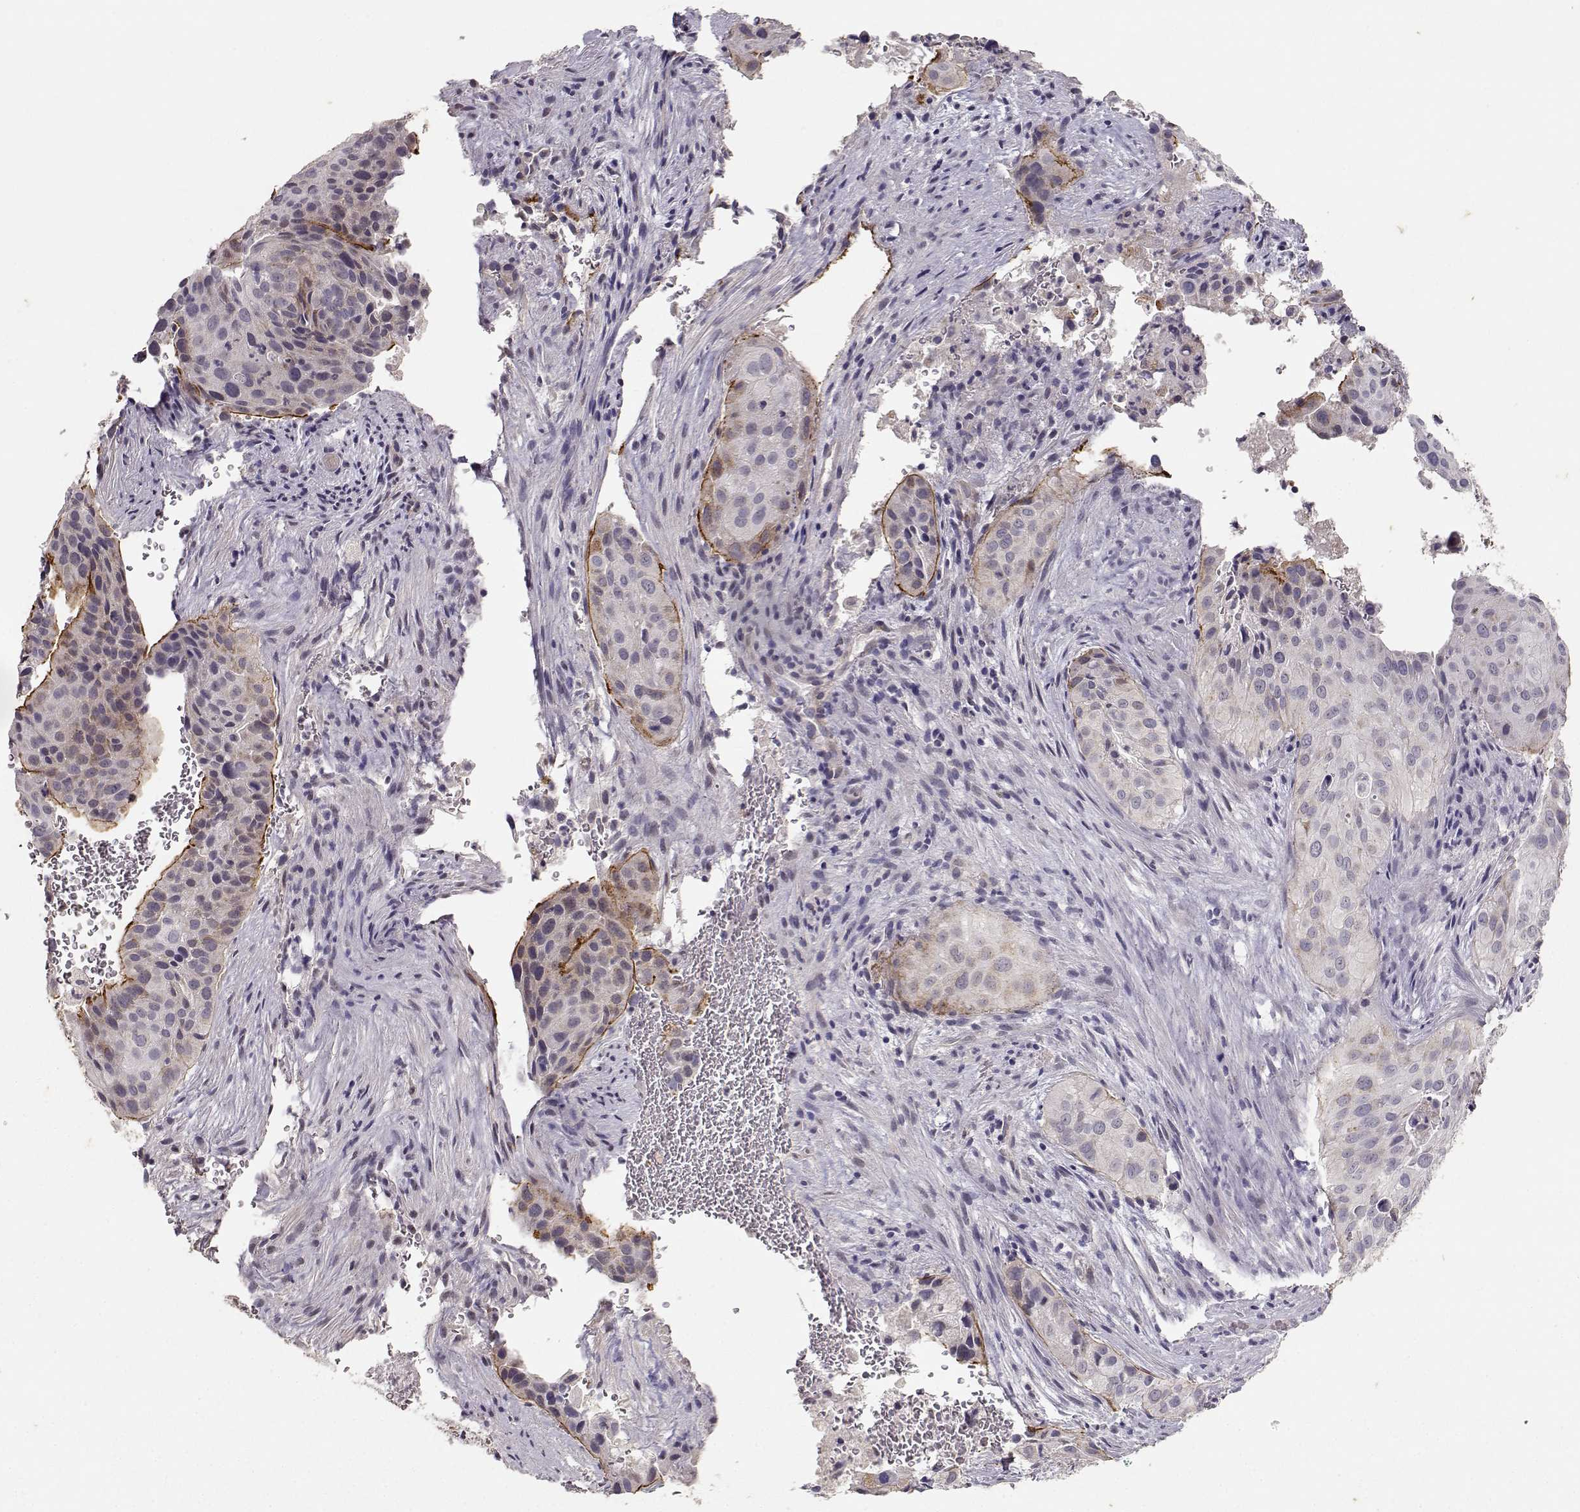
{"staining": {"intensity": "negative", "quantity": "none", "location": "none"}, "tissue": "cervical cancer", "cell_type": "Tumor cells", "image_type": "cancer", "snomed": [{"axis": "morphology", "description": "Squamous cell carcinoma, NOS"}, {"axis": "topography", "description": "Cervix"}], "caption": "This is a photomicrograph of IHC staining of cervical cancer, which shows no positivity in tumor cells.", "gene": "LAMA5", "patient": {"sex": "female", "age": 38}}